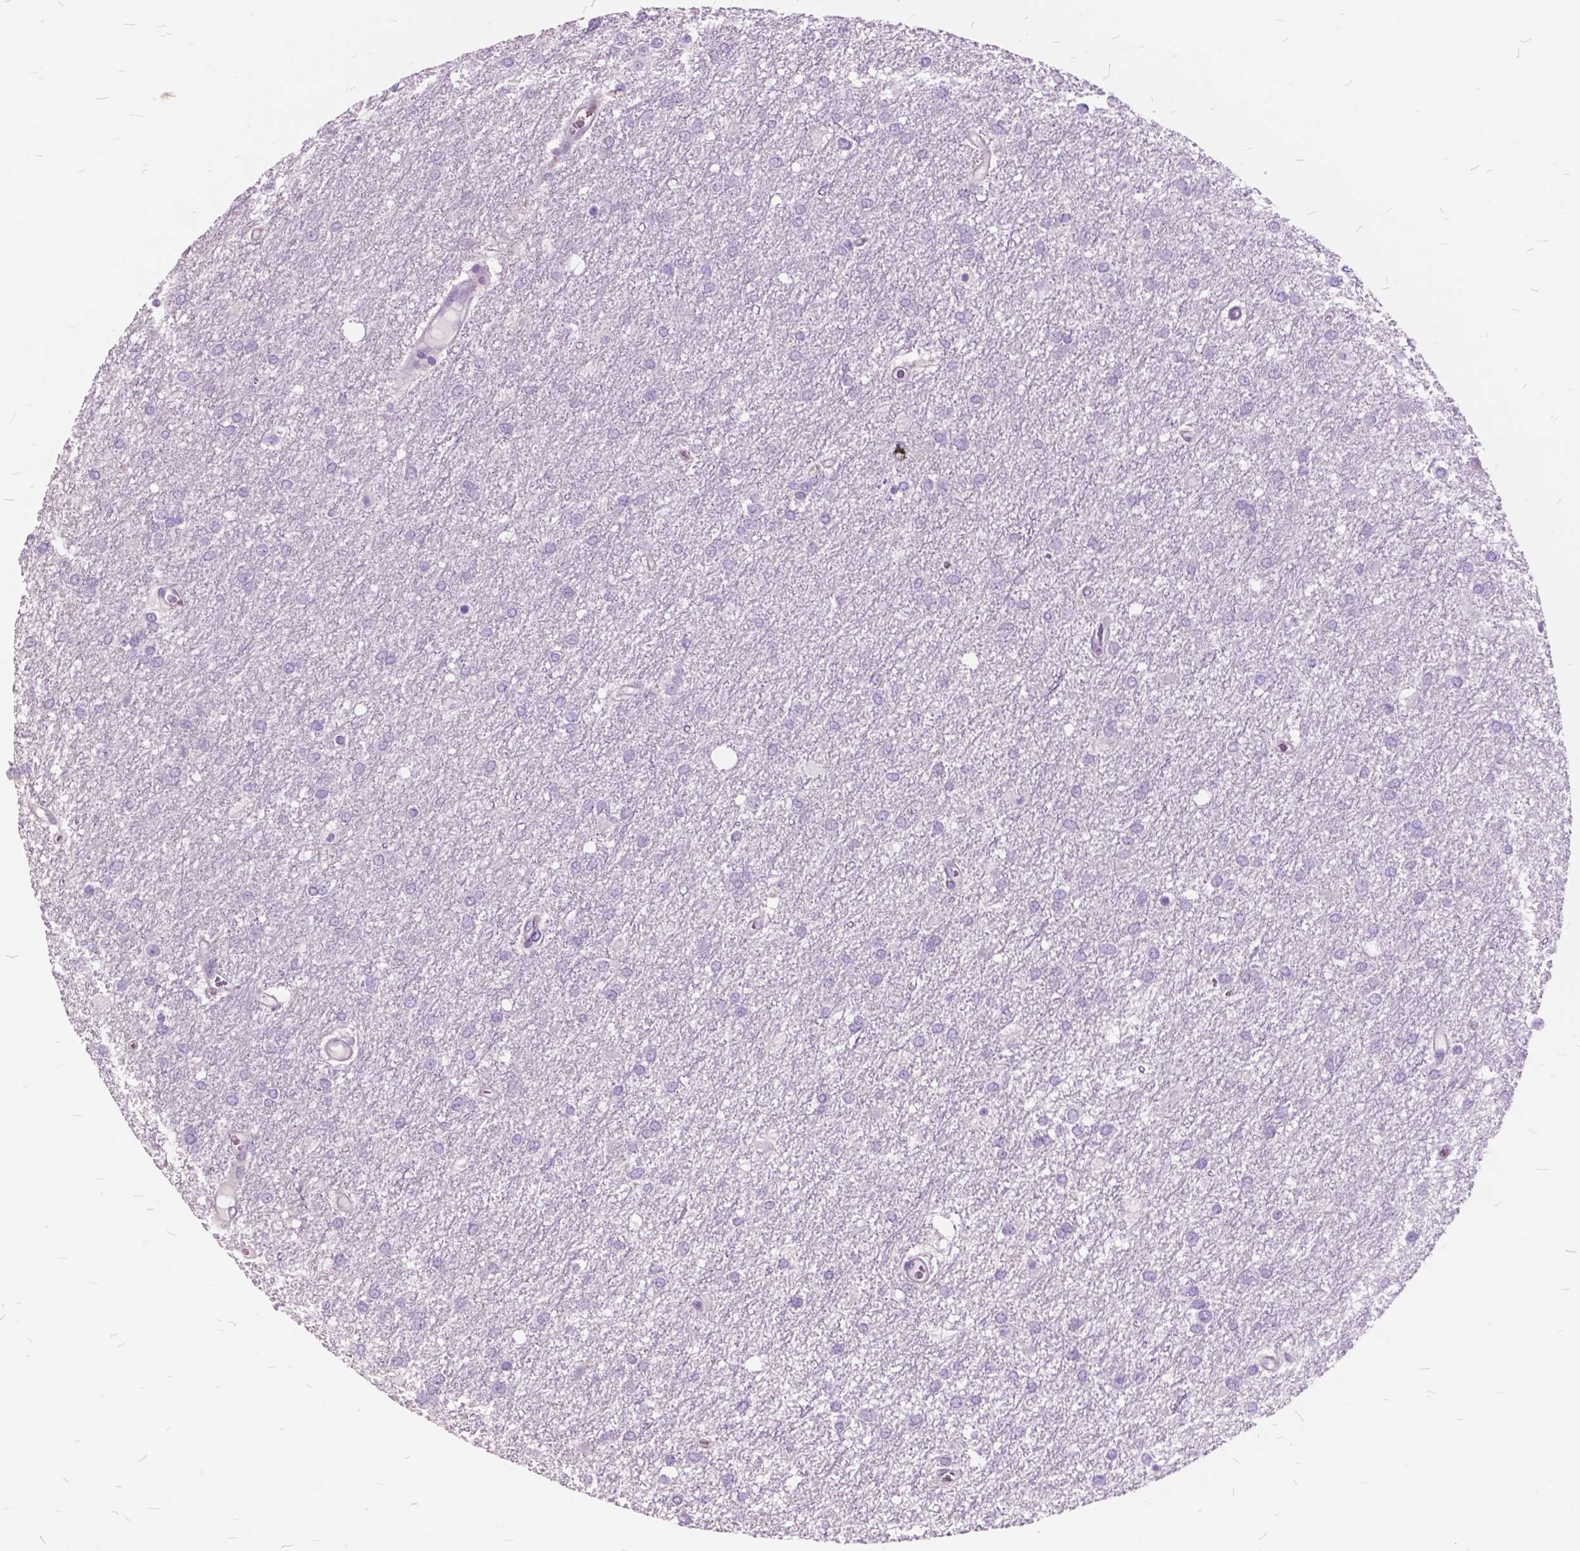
{"staining": {"intensity": "negative", "quantity": "none", "location": "none"}, "tissue": "glioma", "cell_type": "Tumor cells", "image_type": "cancer", "snomed": [{"axis": "morphology", "description": "Glioma, malignant, High grade"}, {"axis": "topography", "description": "Brain"}], "caption": "A micrograph of human glioma is negative for staining in tumor cells.", "gene": "GDF9", "patient": {"sex": "female", "age": 61}}